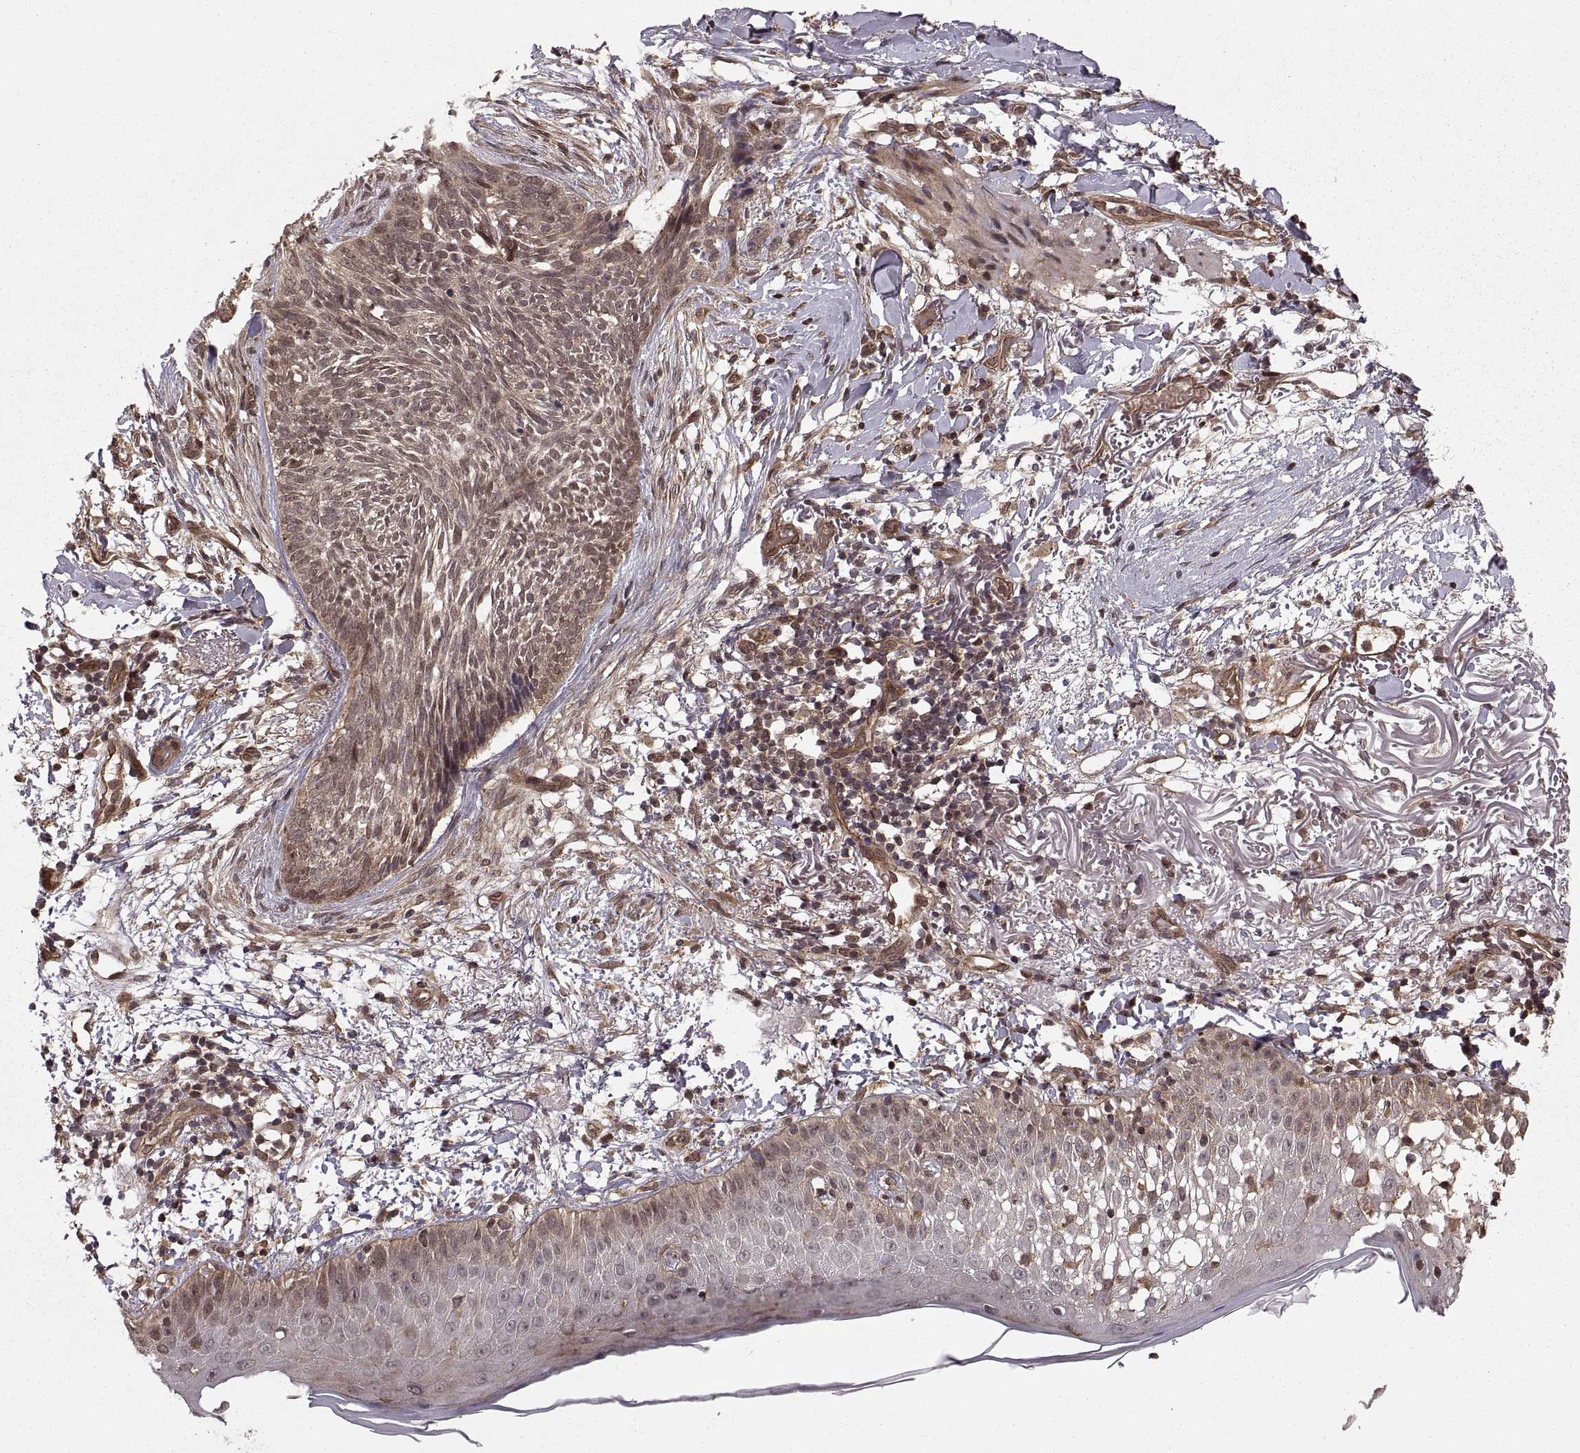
{"staining": {"intensity": "weak", "quantity": ">75%", "location": "cytoplasmic/membranous"}, "tissue": "skin cancer", "cell_type": "Tumor cells", "image_type": "cancer", "snomed": [{"axis": "morphology", "description": "Normal tissue, NOS"}, {"axis": "morphology", "description": "Basal cell carcinoma"}, {"axis": "topography", "description": "Skin"}], "caption": "A low amount of weak cytoplasmic/membranous expression is identified in about >75% of tumor cells in skin cancer tissue.", "gene": "DEDD", "patient": {"sex": "male", "age": 84}}